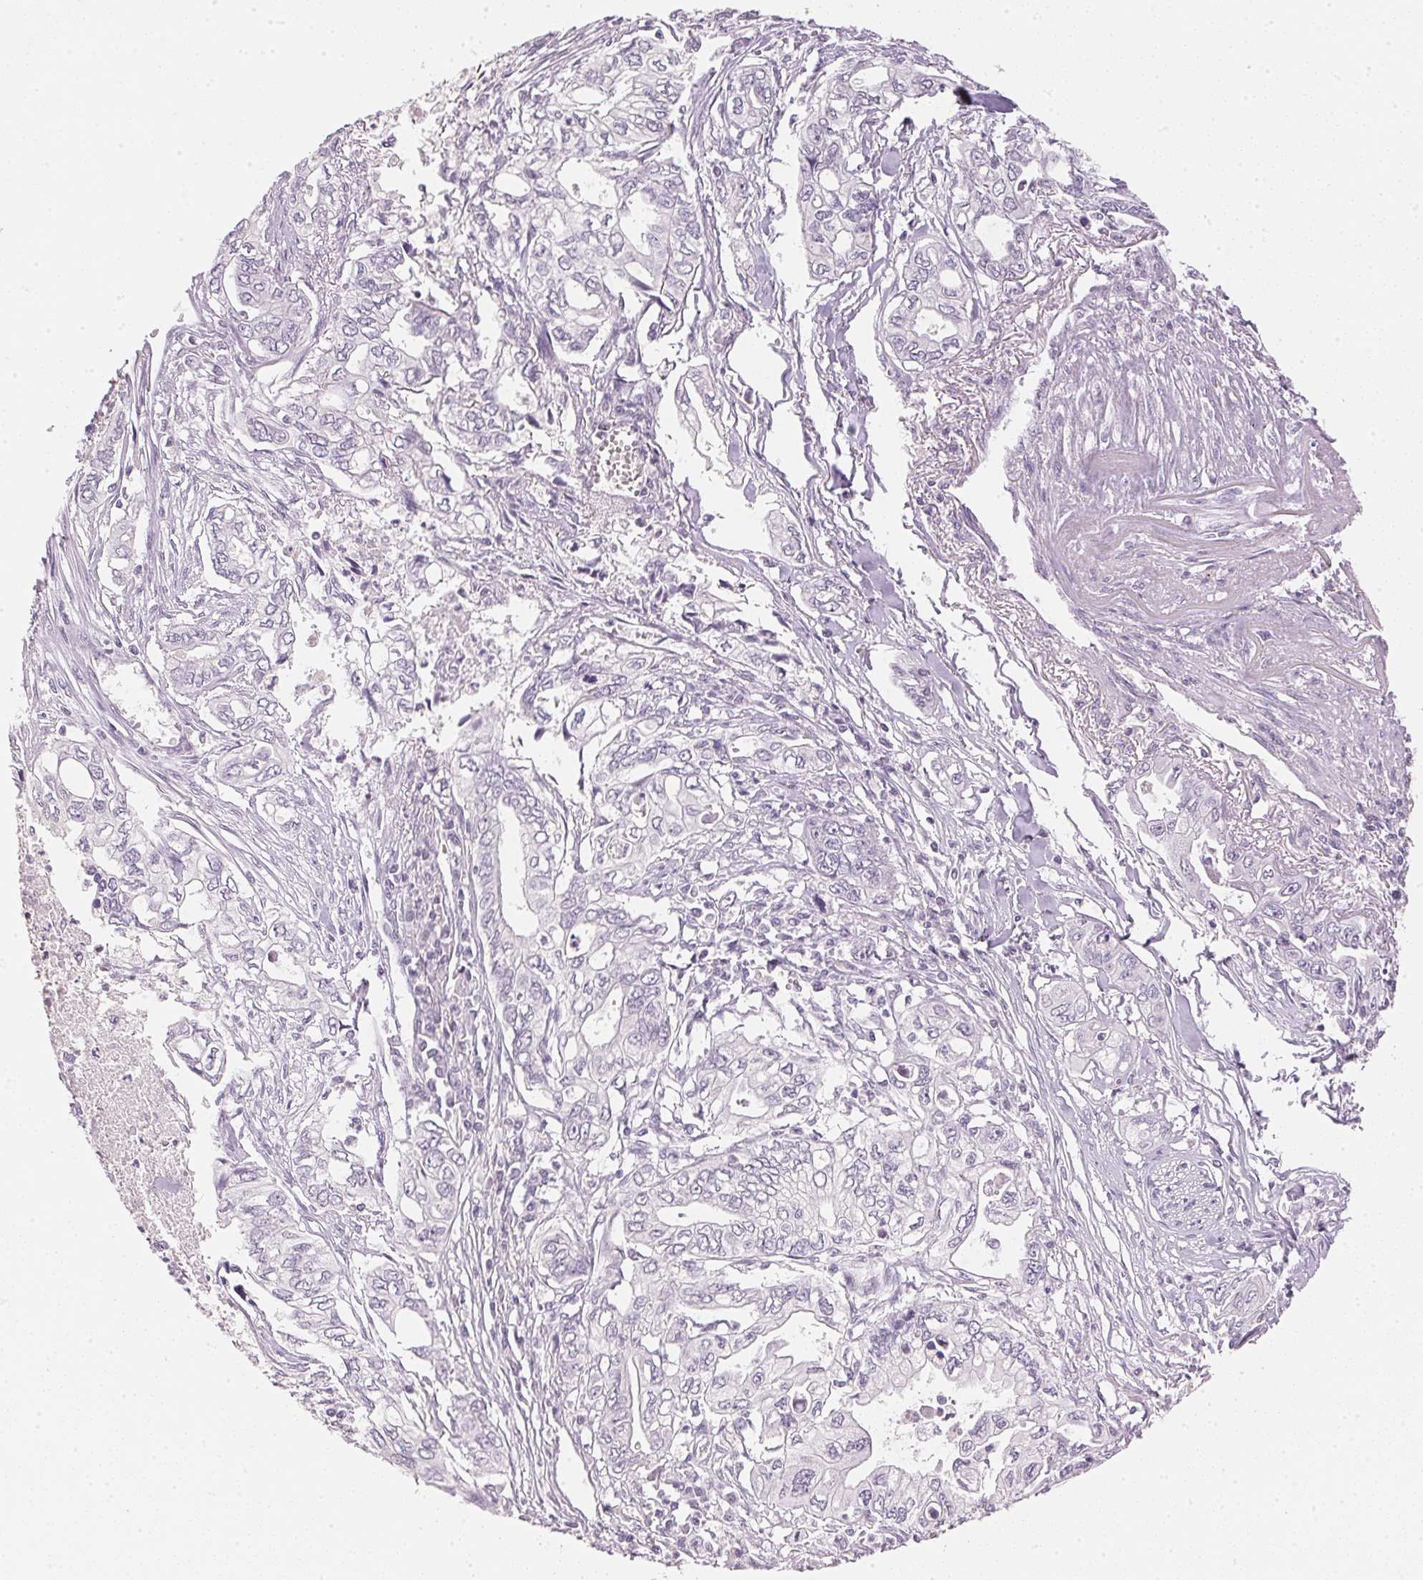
{"staining": {"intensity": "negative", "quantity": "none", "location": "none"}, "tissue": "pancreatic cancer", "cell_type": "Tumor cells", "image_type": "cancer", "snomed": [{"axis": "morphology", "description": "Adenocarcinoma, NOS"}, {"axis": "topography", "description": "Pancreas"}], "caption": "Immunohistochemical staining of pancreatic cancer demonstrates no significant expression in tumor cells.", "gene": "IGFBP1", "patient": {"sex": "male", "age": 68}}